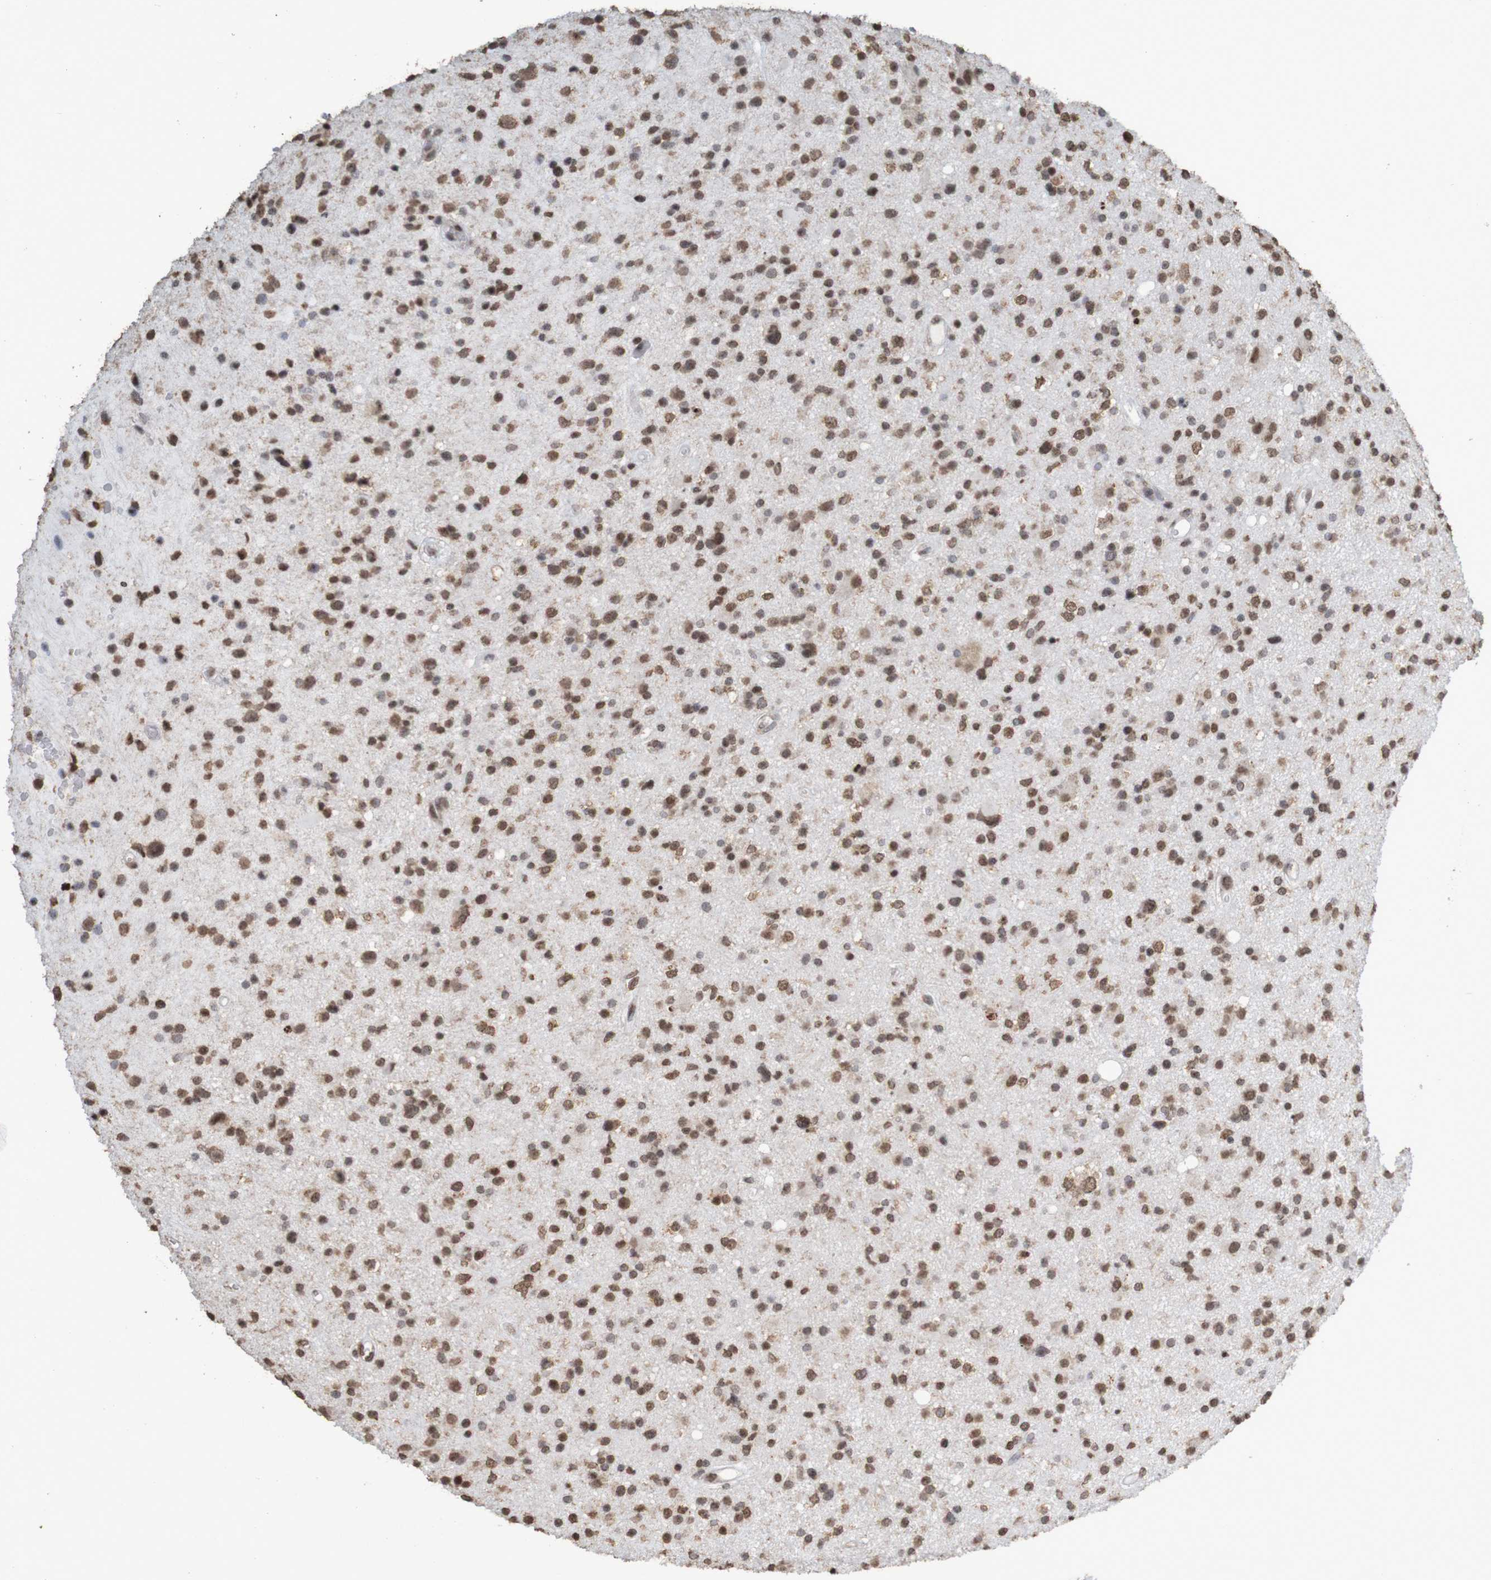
{"staining": {"intensity": "moderate", "quantity": ">75%", "location": "nuclear"}, "tissue": "glioma", "cell_type": "Tumor cells", "image_type": "cancer", "snomed": [{"axis": "morphology", "description": "Glioma, malignant, High grade"}, {"axis": "topography", "description": "Brain"}], "caption": "Tumor cells reveal moderate nuclear positivity in approximately >75% of cells in glioma. The staining was performed using DAB to visualize the protein expression in brown, while the nuclei were stained in blue with hematoxylin (Magnification: 20x).", "gene": "GFI1", "patient": {"sex": "male", "age": 33}}